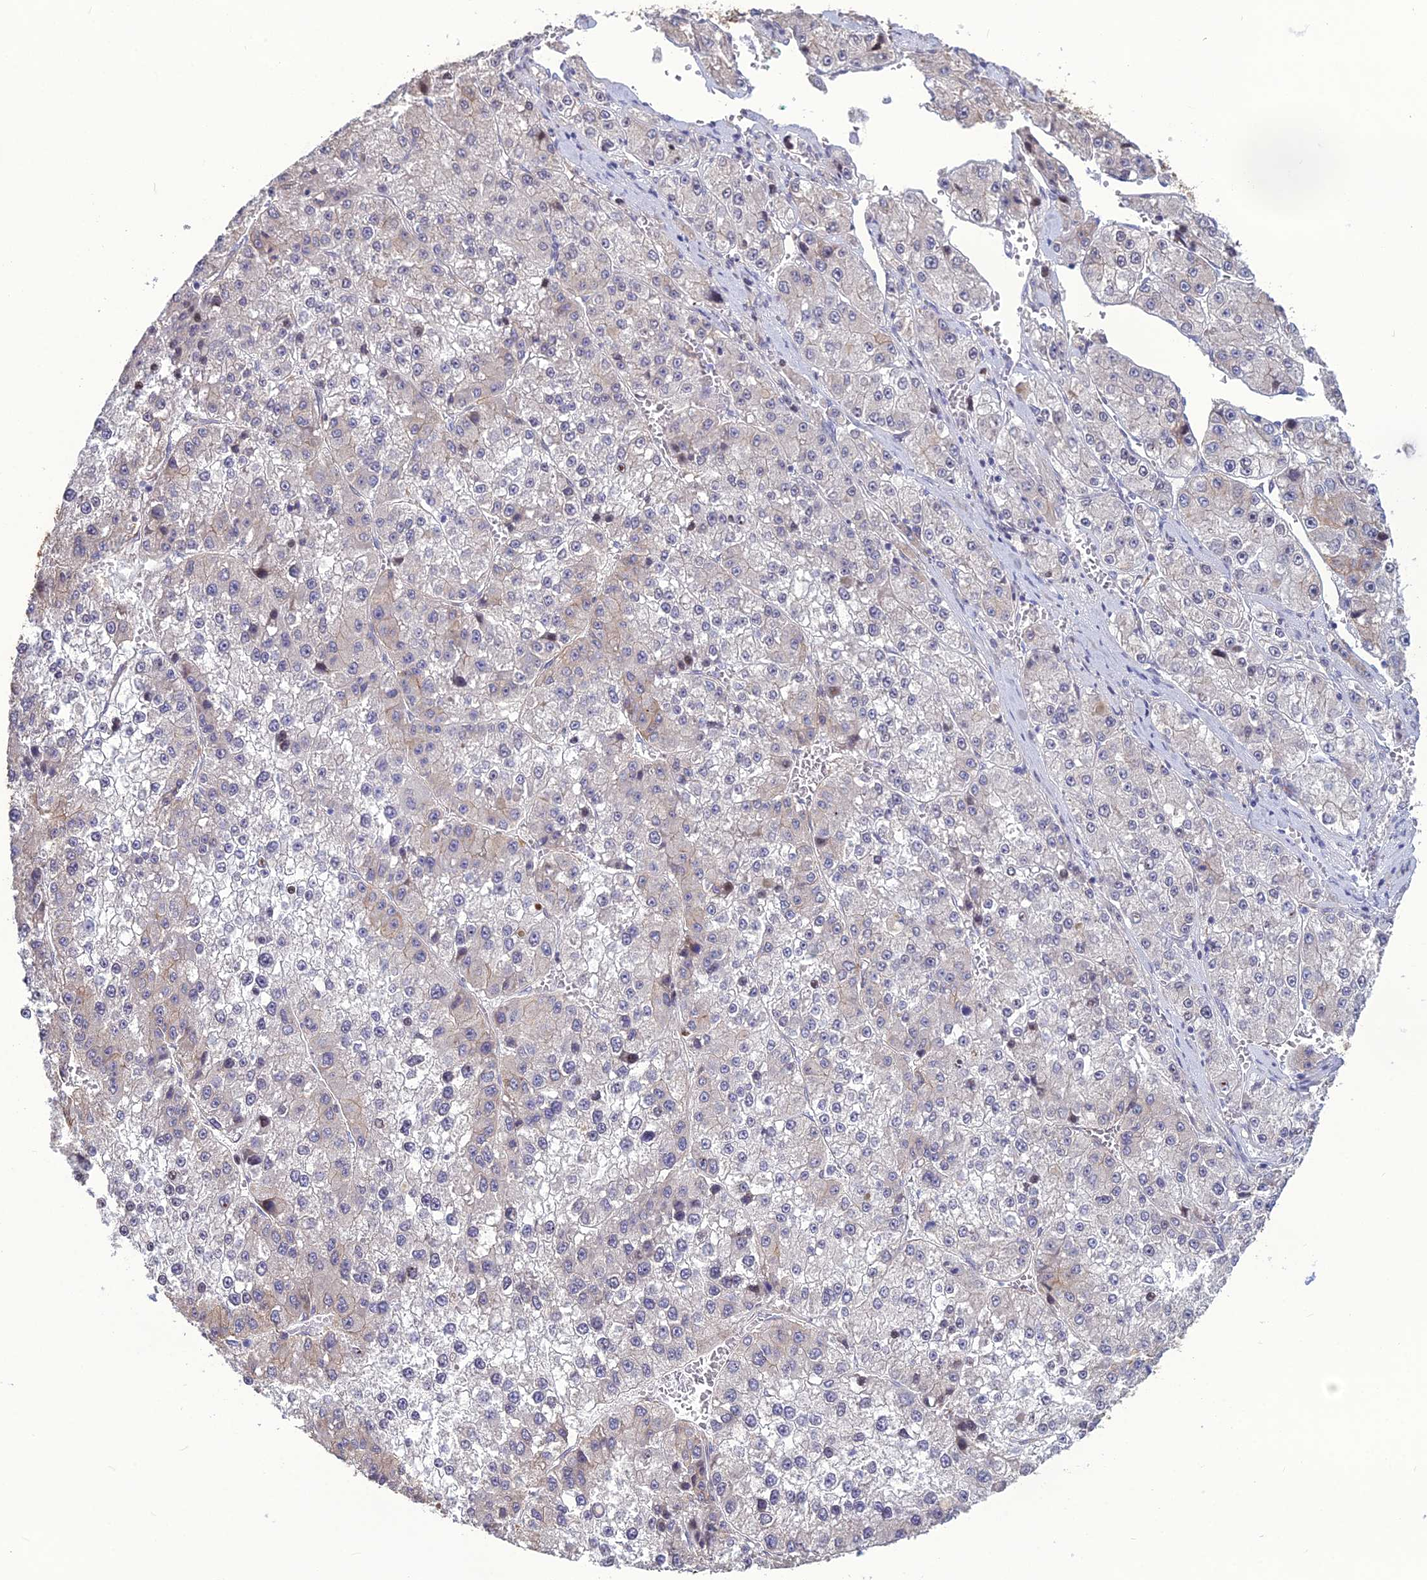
{"staining": {"intensity": "negative", "quantity": "none", "location": "none"}, "tissue": "liver cancer", "cell_type": "Tumor cells", "image_type": "cancer", "snomed": [{"axis": "morphology", "description": "Carcinoma, Hepatocellular, NOS"}, {"axis": "topography", "description": "Liver"}], "caption": "DAB immunohistochemical staining of liver hepatocellular carcinoma demonstrates no significant expression in tumor cells. (Brightfield microscopy of DAB immunohistochemistry at high magnification).", "gene": "LZTS2", "patient": {"sex": "female", "age": 73}}